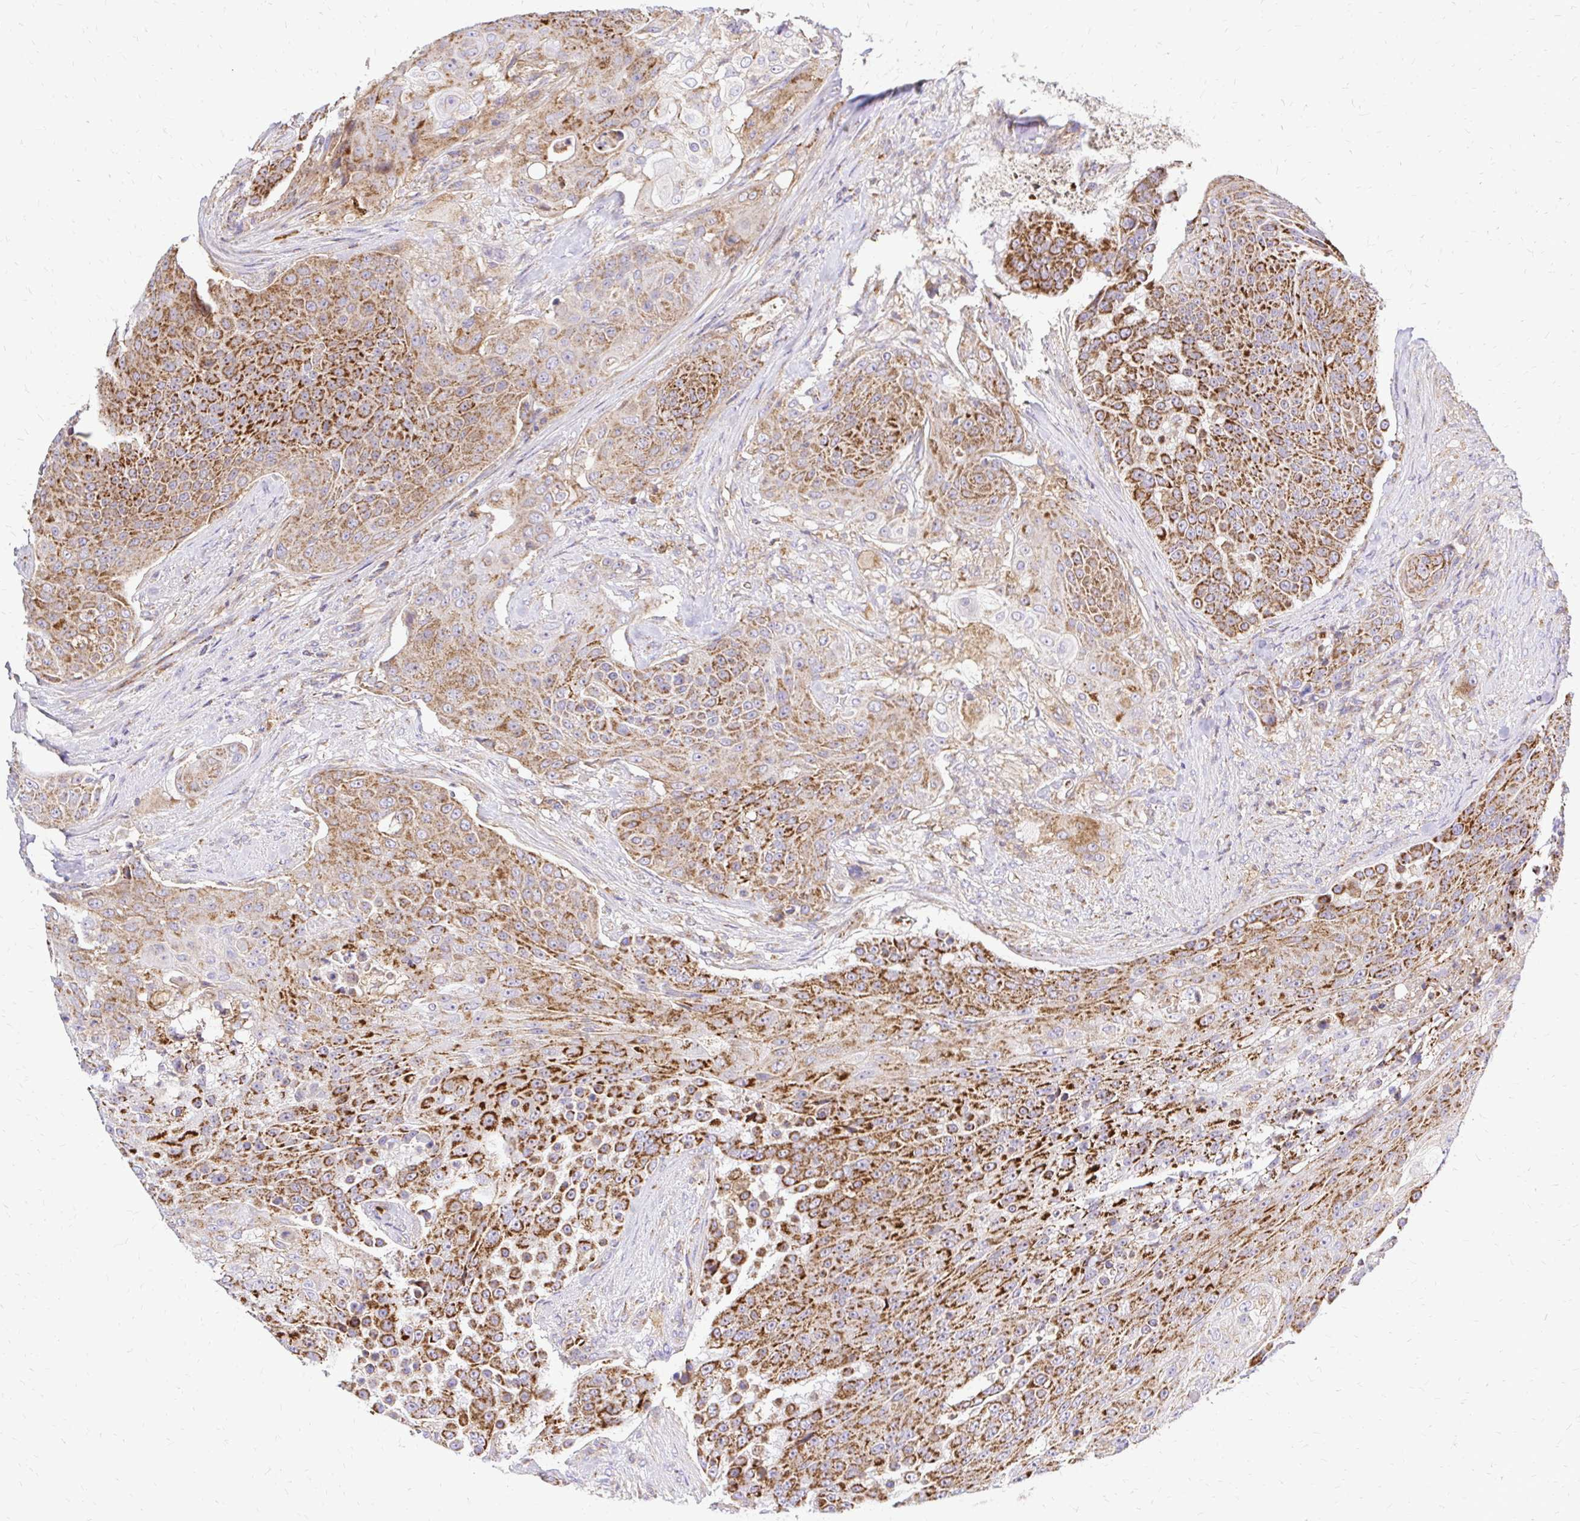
{"staining": {"intensity": "moderate", "quantity": ">75%", "location": "cytoplasmic/membranous"}, "tissue": "urothelial cancer", "cell_type": "Tumor cells", "image_type": "cancer", "snomed": [{"axis": "morphology", "description": "Urothelial carcinoma, High grade"}, {"axis": "topography", "description": "Urinary bladder"}], "caption": "DAB immunohistochemical staining of urothelial cancer exhibits moderate cytoplasmic/membranous protein positivity in approximately >75% of tumor cells.", "gene": "MRPL13", "patient": {"sex": "female", "age": 63}}